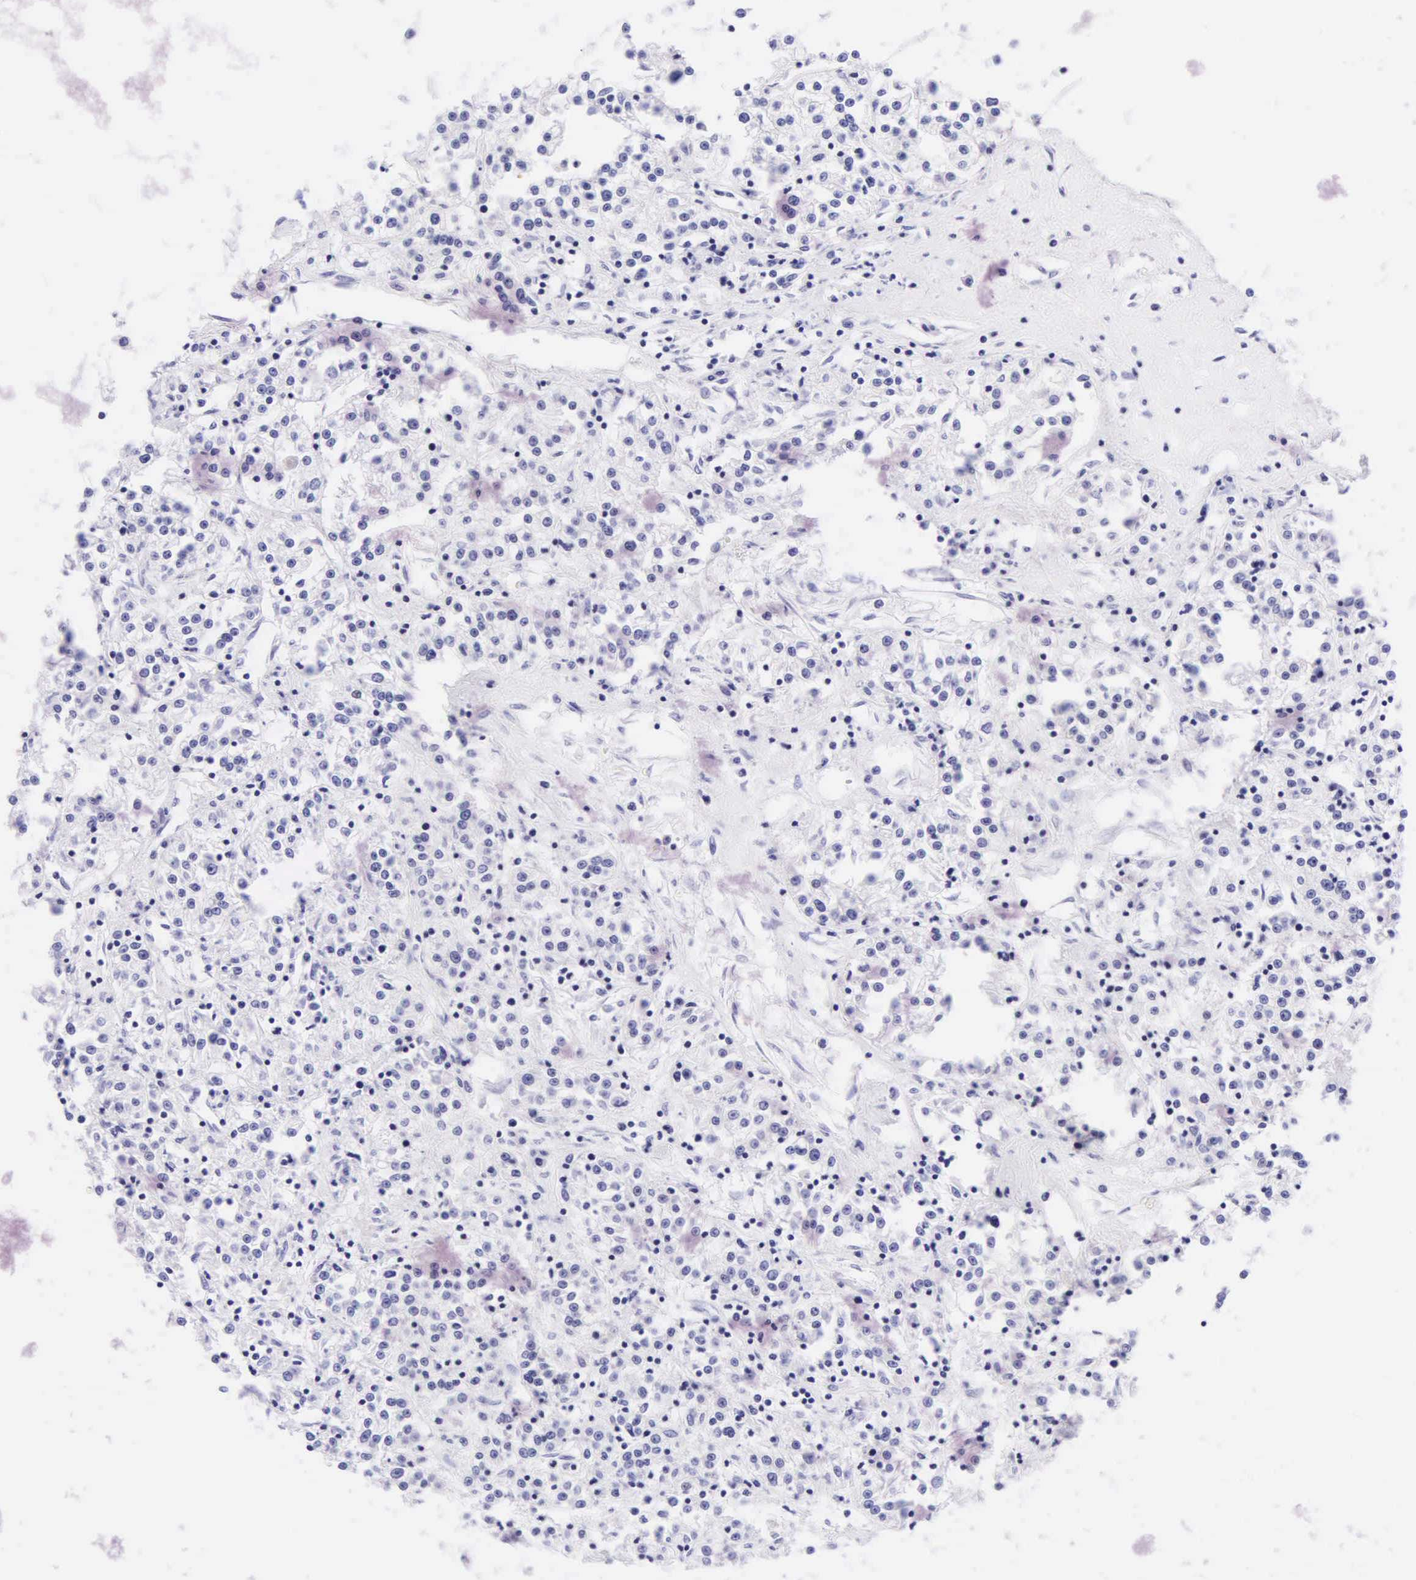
{"staining": {"intensity": "negative", "quantity": "none", "location": "none"}, "tissue": "renal cancer", "cell_type": "Tumor cells", "image_type": "cancer", "snomed": [{"axis": "morphology", "description": "Adenocarcinoma, NOS"}, {"axis": "topography", "description": "Kidney"}], "caption": "This is an IHC histopathology image of renal cancer. There is no positivity in tumor cells.", "gene": "KRT20", "patient": {"sex": "female", "age": 76}}